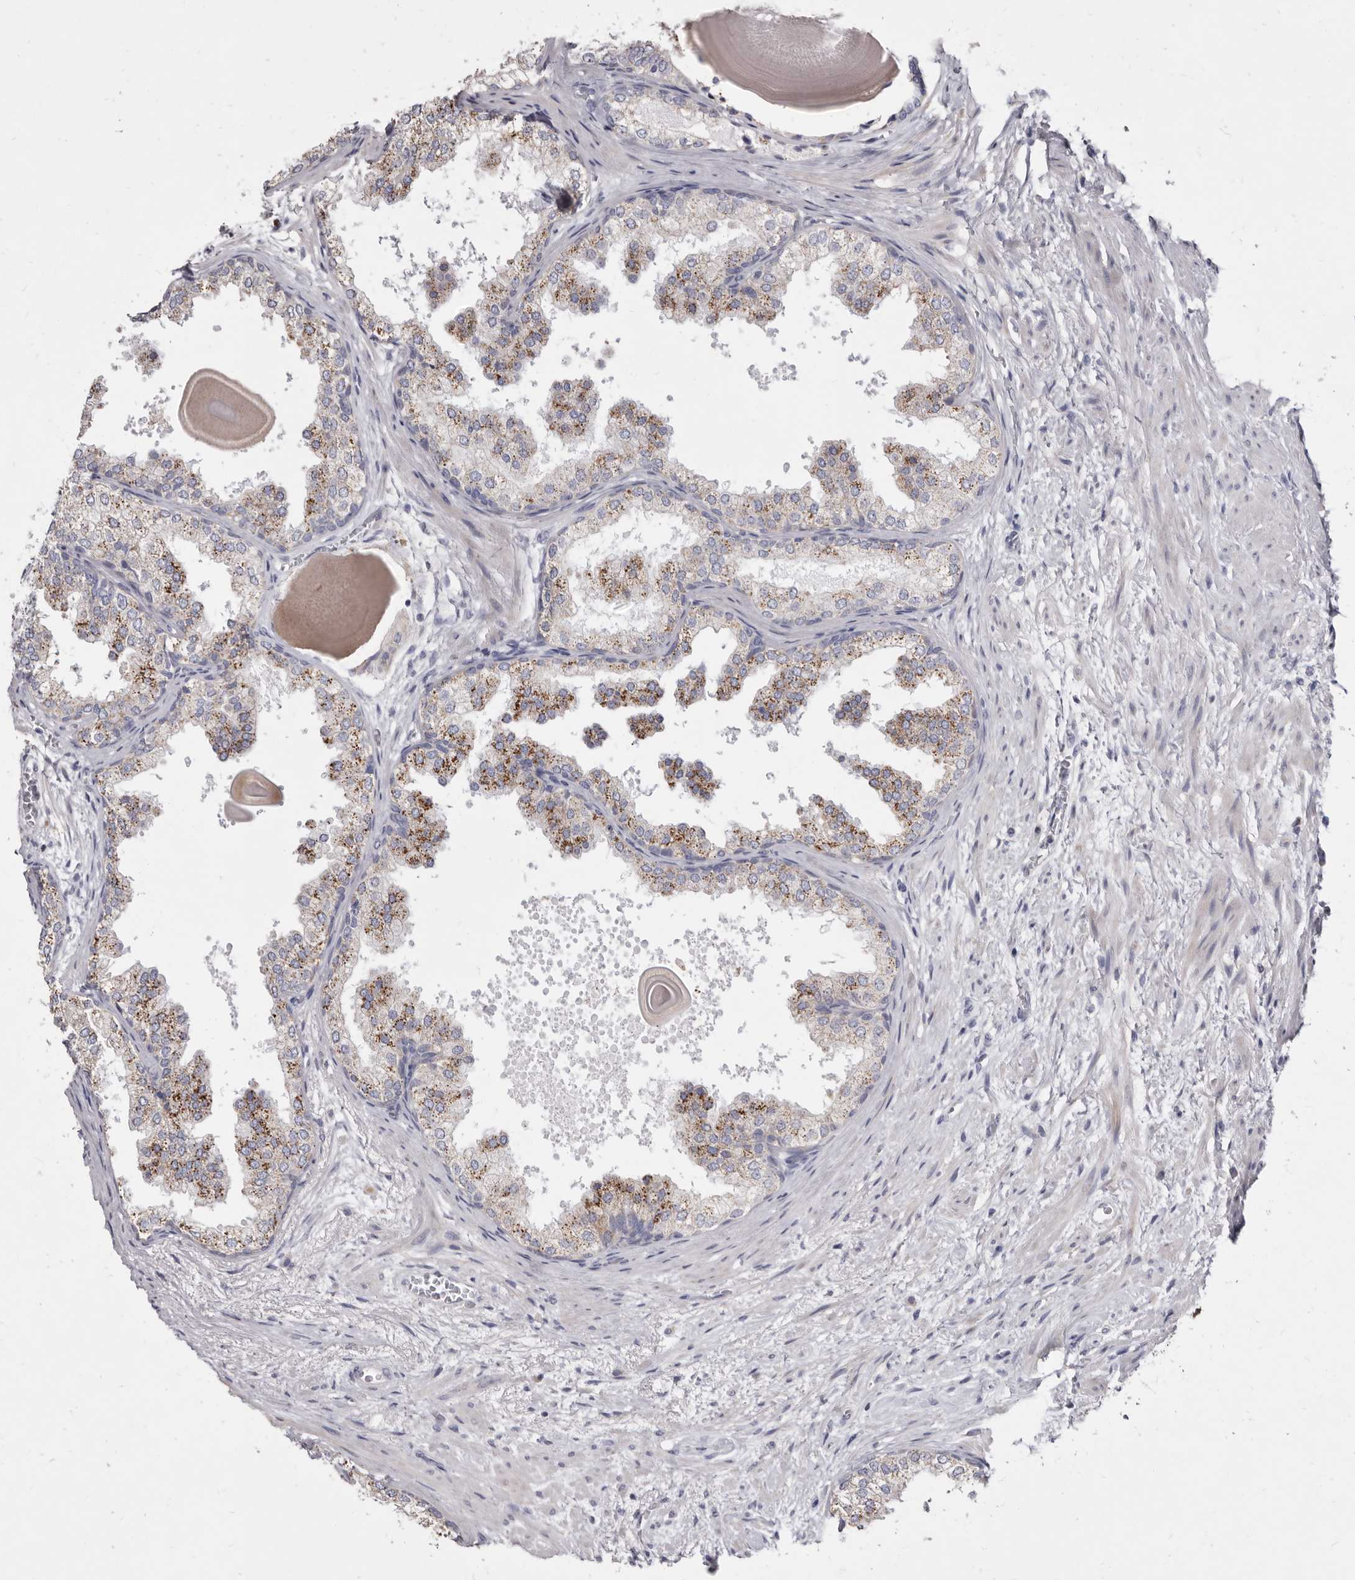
{"staining": {"intensity": "moderate", "quantity": "<25%", "location": "cytoplasmic/membranous"}, "tissue": "prostate", "cell_type": "Glandular cells", "image_type": "normal", "snomed": [{"axis": "morphology", "description": "Normal tissue, NOS"}, {"axis": "topography", "description": "Prostate"}], "caption": "High-power microscopy captured an immunohistochemistry micrograph of benign prostate, revealing moderate cytoplasmic/membranous positivity in about <25% of glandular cells.", "gene": "CYP2E1", "patient": {"sex": "male", "age": 48}}